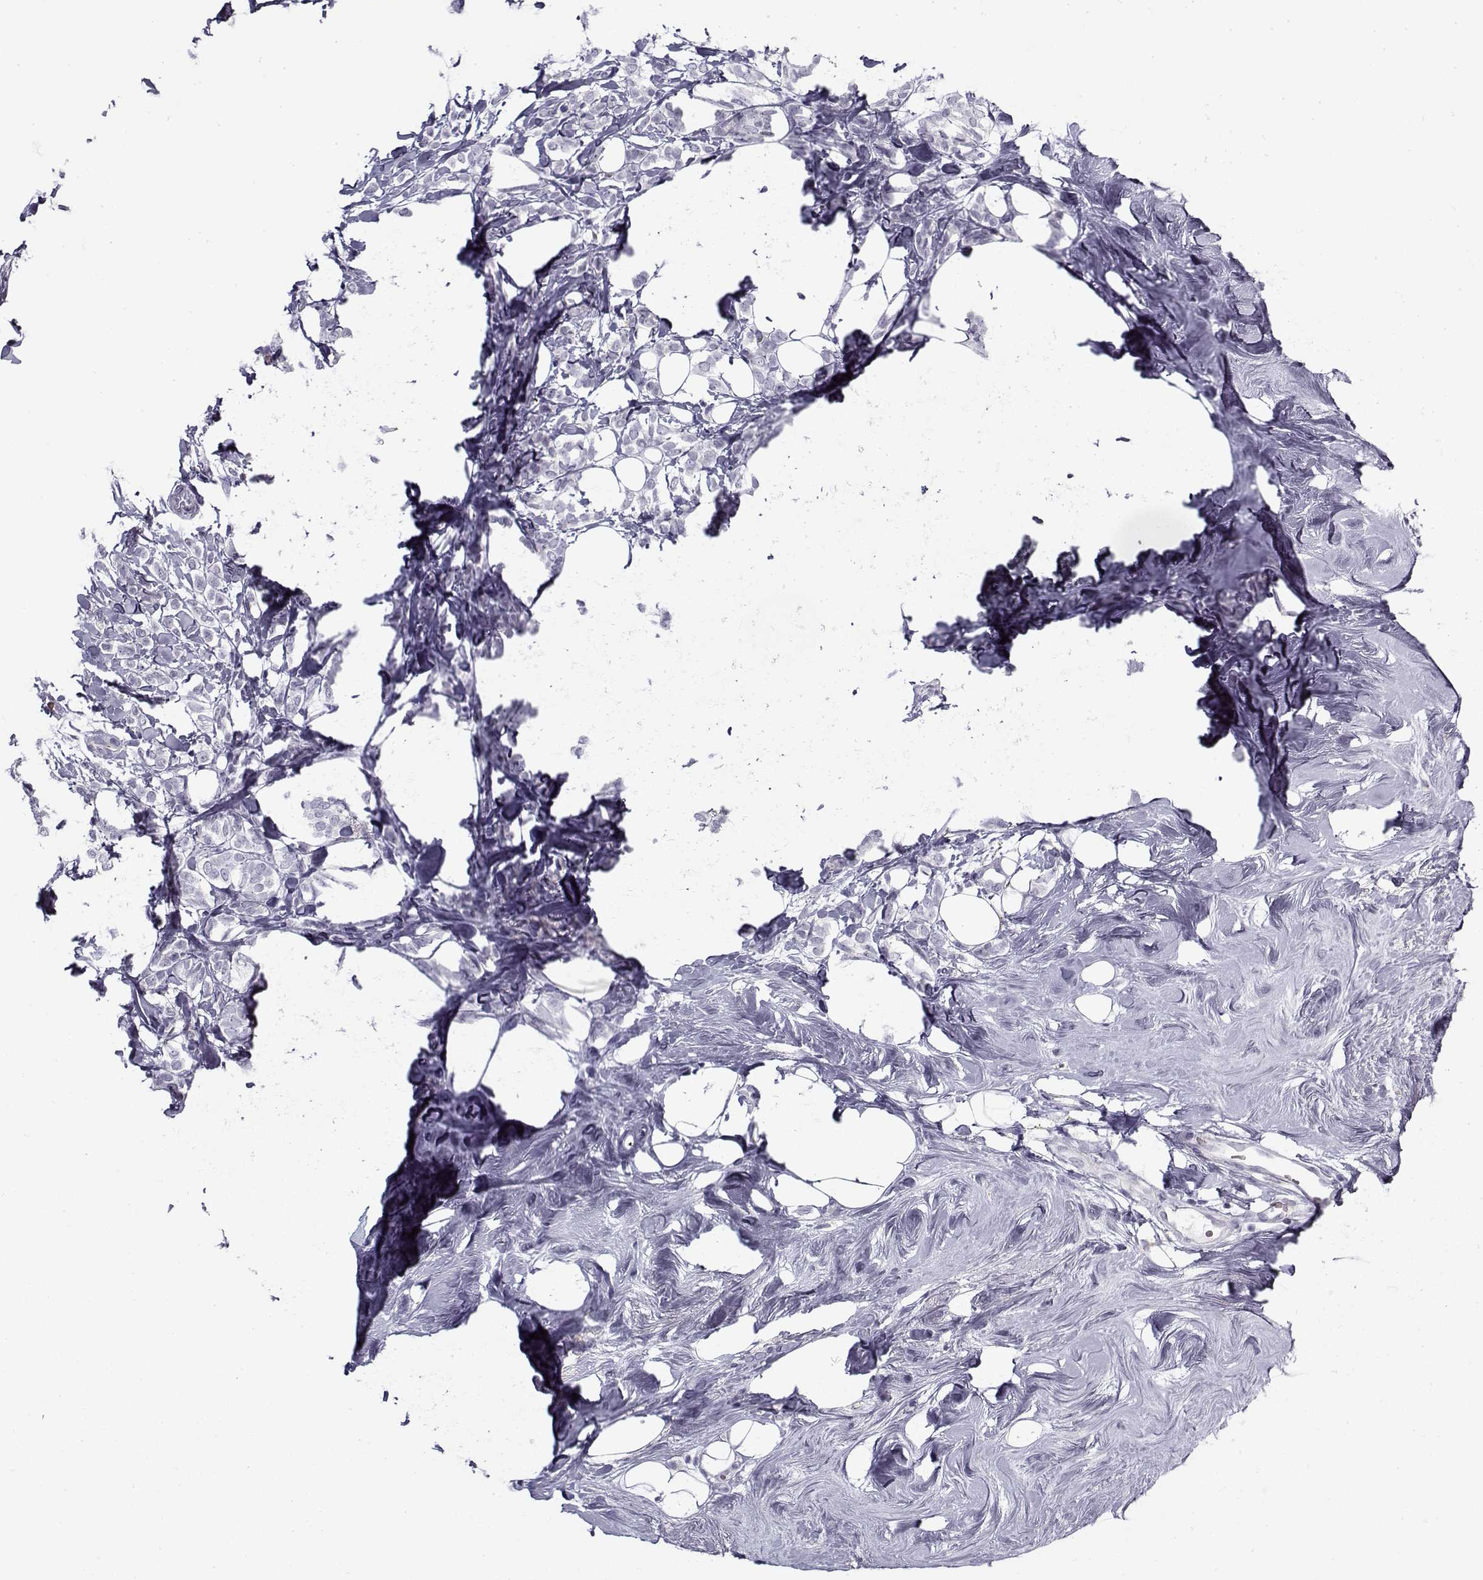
{"staining": {"intensity": "negative", "quantity": "none", "location": "none"}, "tissue": "breast cancer", "cell_type": "Tumor cells", "image_type": "cancer", "snomed": [{"axis": "morphology", "description": "Lobular carcinoma"}, {"axis": "topography", "description": "Breast"}], "caption": "High magnification brightfield microscopy of breast cancer (lobular carcinoma) stained with DAB (3,3'-diaminobenzidine) (brown) and counterstained with hematoxylin (blue): tumor cells show no significant expression.", "gene": "SNCA", "patient": {"sex": "female", "age": 49}}